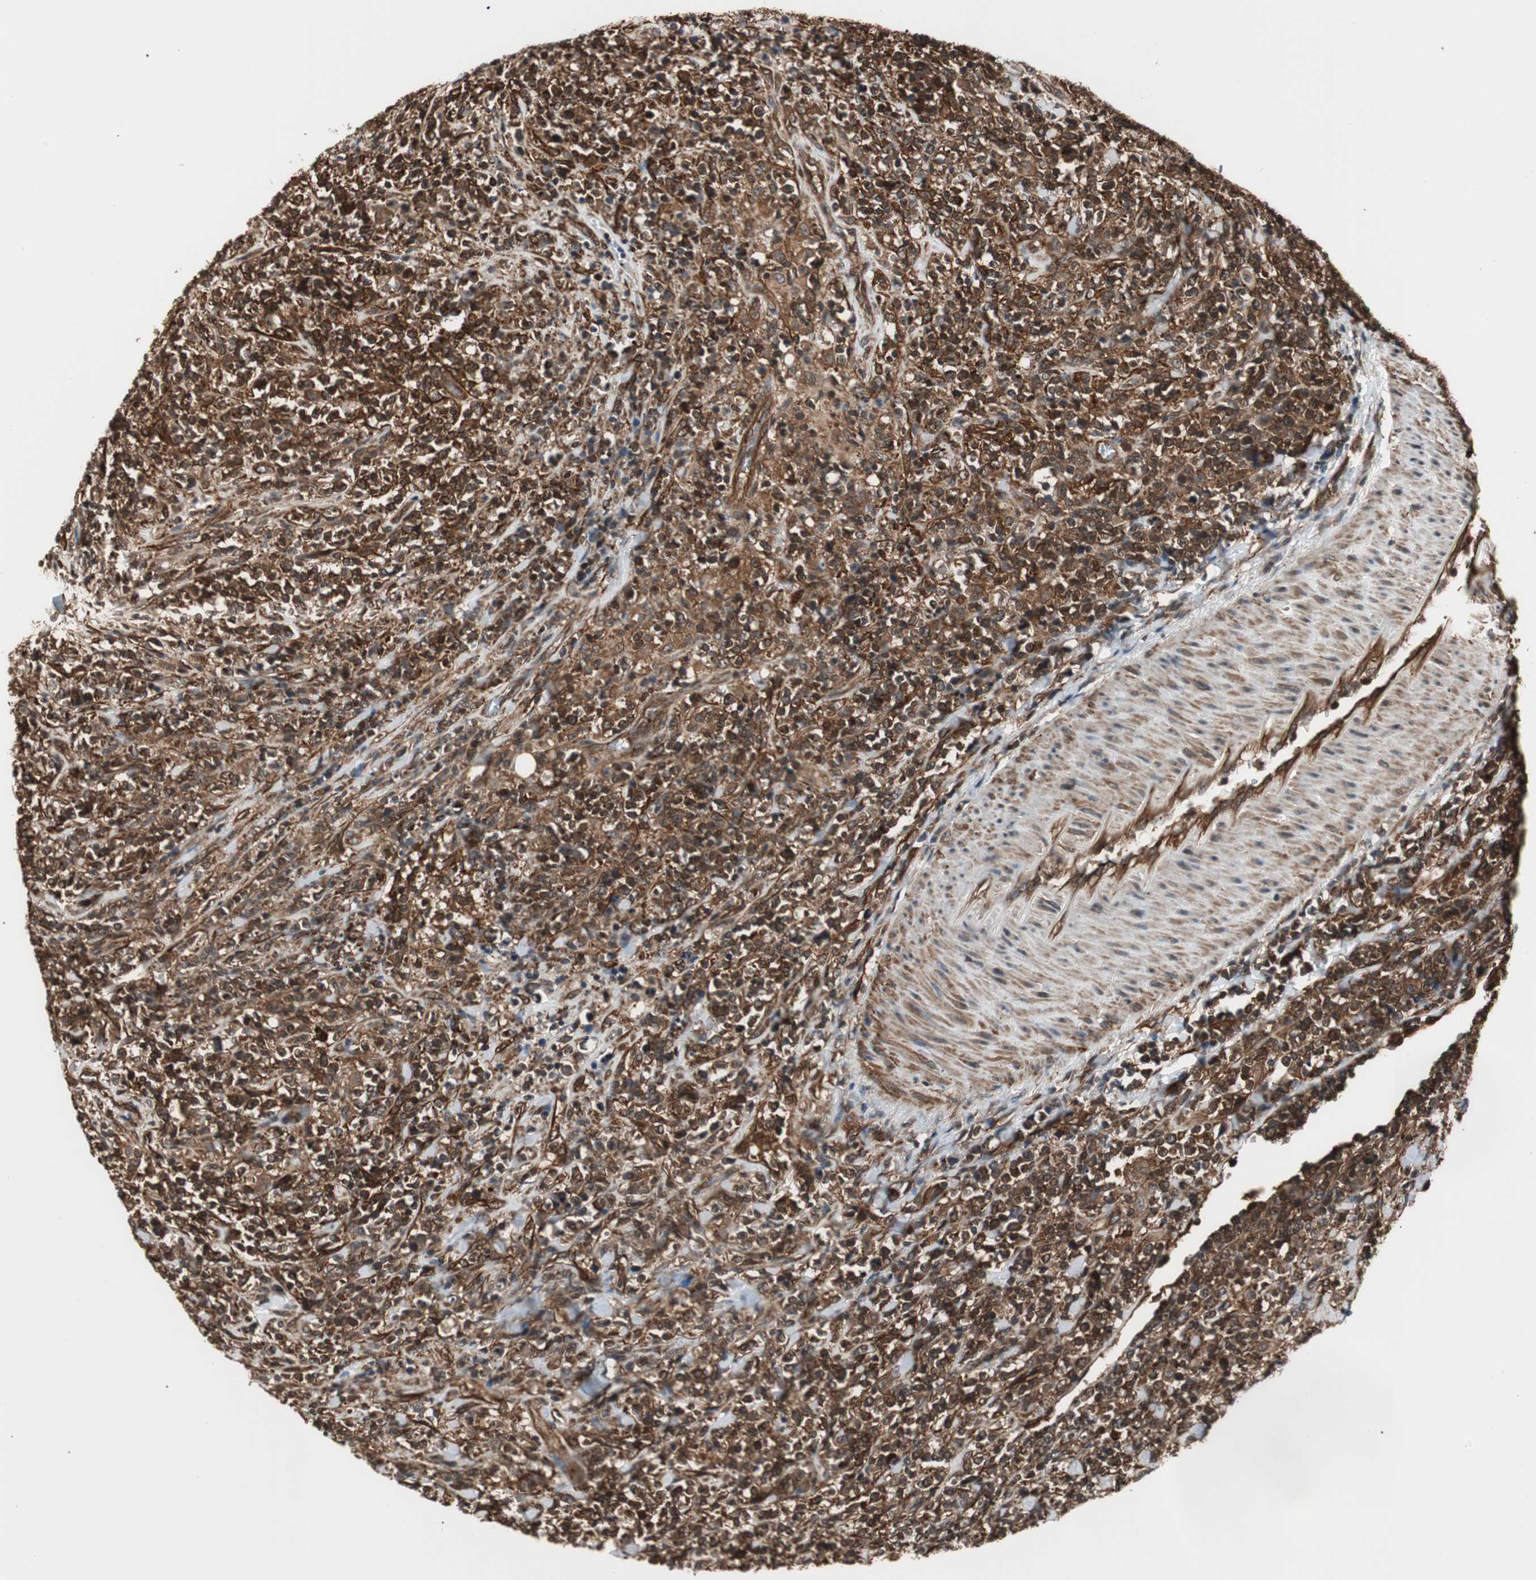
{"staining": {"intensity": "strong", "quantity": ">75%", "location": "cytoplasmic/membranous"}, "tissue": "lymphoma", "cell_type": "Tumor cells", "image_type": "cancer", "snomed": [{"axis": "morphology", "description": "Malignant lymphoma, non-Hodgkin's type, High grade"}, {"axis": "topography", "description": "Soft tissue"}], "caption": "A brown stain shows strong cytoplasmic/membranous positivity of a protein in lymphoma tumor cells.", "gene": "PTPN11", "patient": {"sex": "male", "age": 18}}